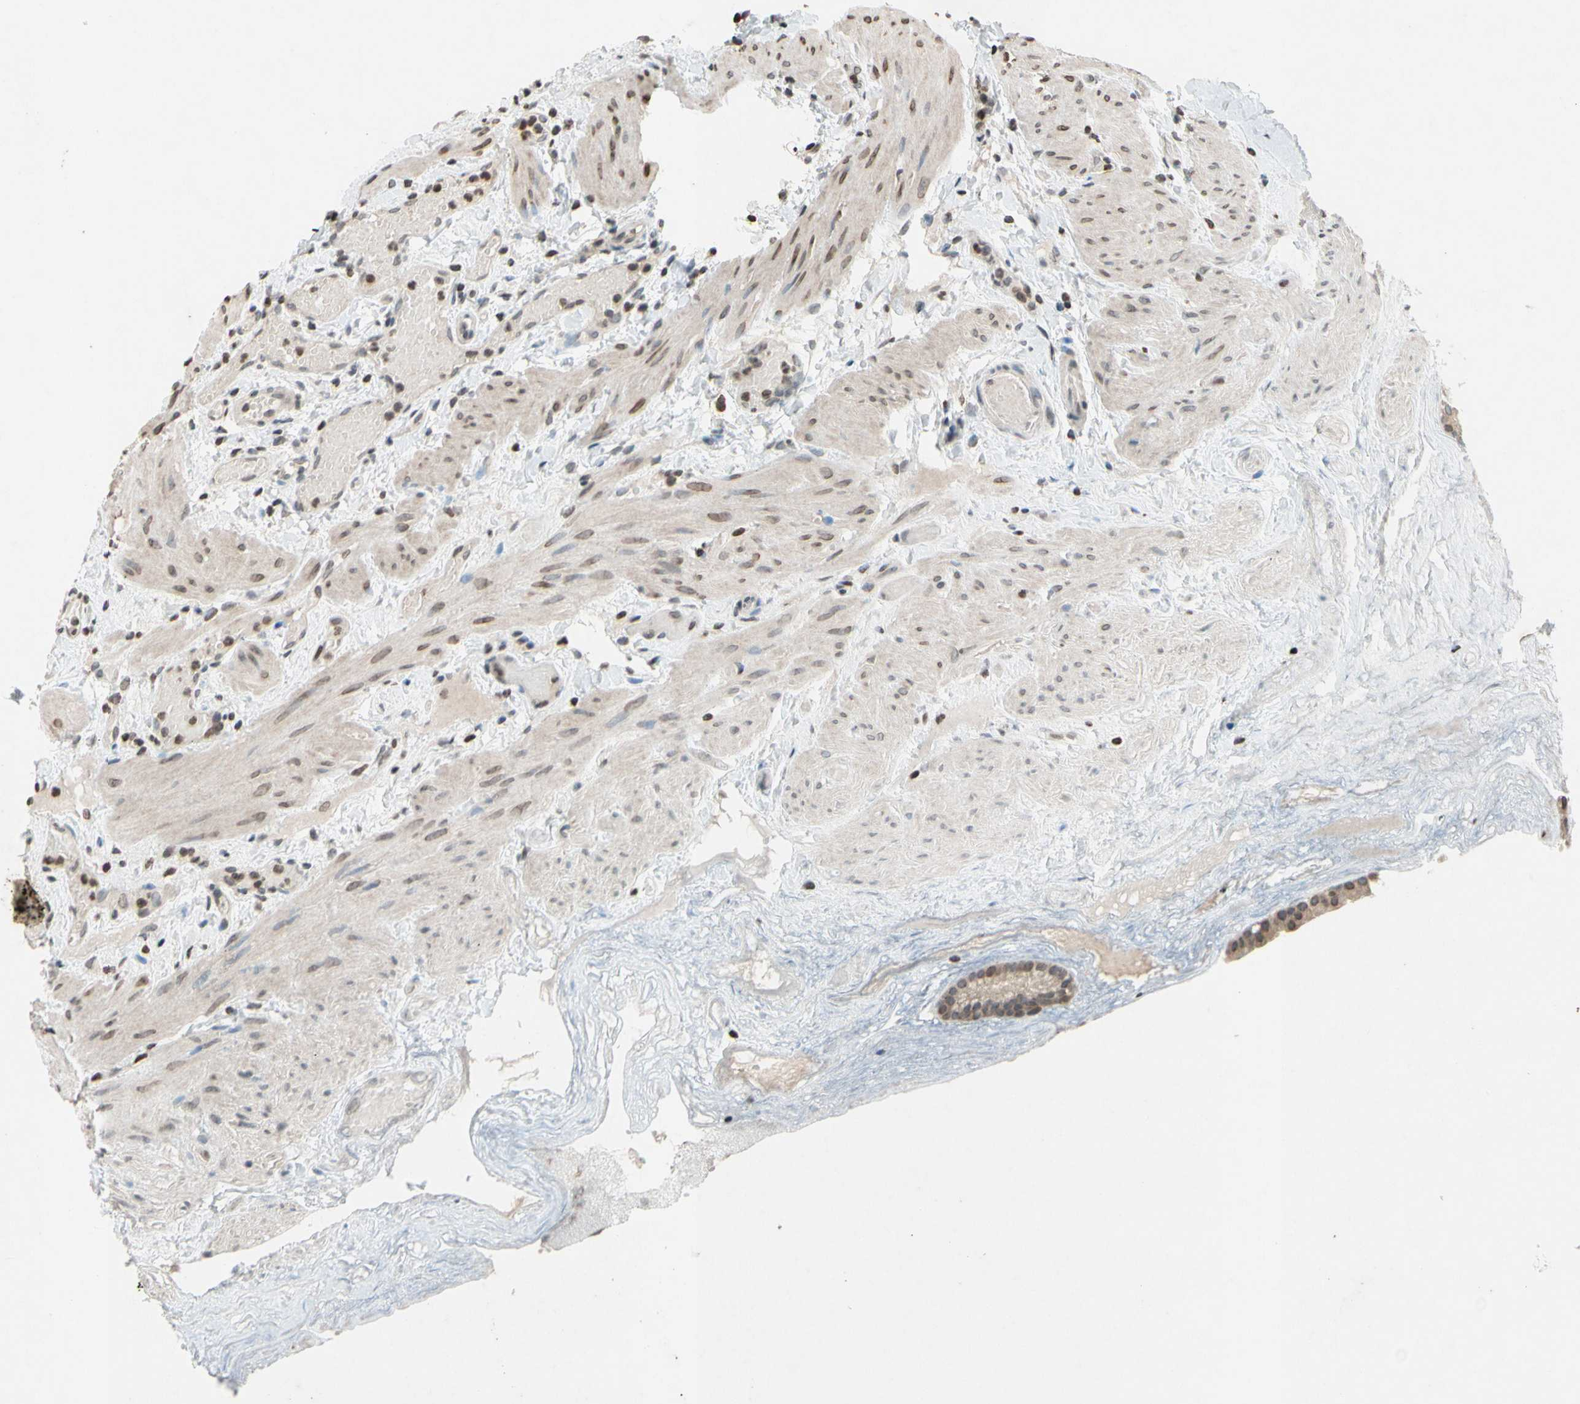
{"staining": {"intensity": "moderate", "quantity": ">75%", "location": "cytoplasmic/membranous"}, "tissue": "gallbladder", "cell_type": "Glandular cells", "image_type": "normal", "snomed": [{"axis": "morphology", "description": "Normal tissue, NOS"}, {"axis": "topography", "description": "Gallbladder"}], "caption": "Immunohistochemical staining of benign gallbladder displays moderate cytoplasmic/membranous protein expression in approximately >75% of glandular cells.", "gene": "CLDN11", "patient": {"sex": "female", "age": 26}}